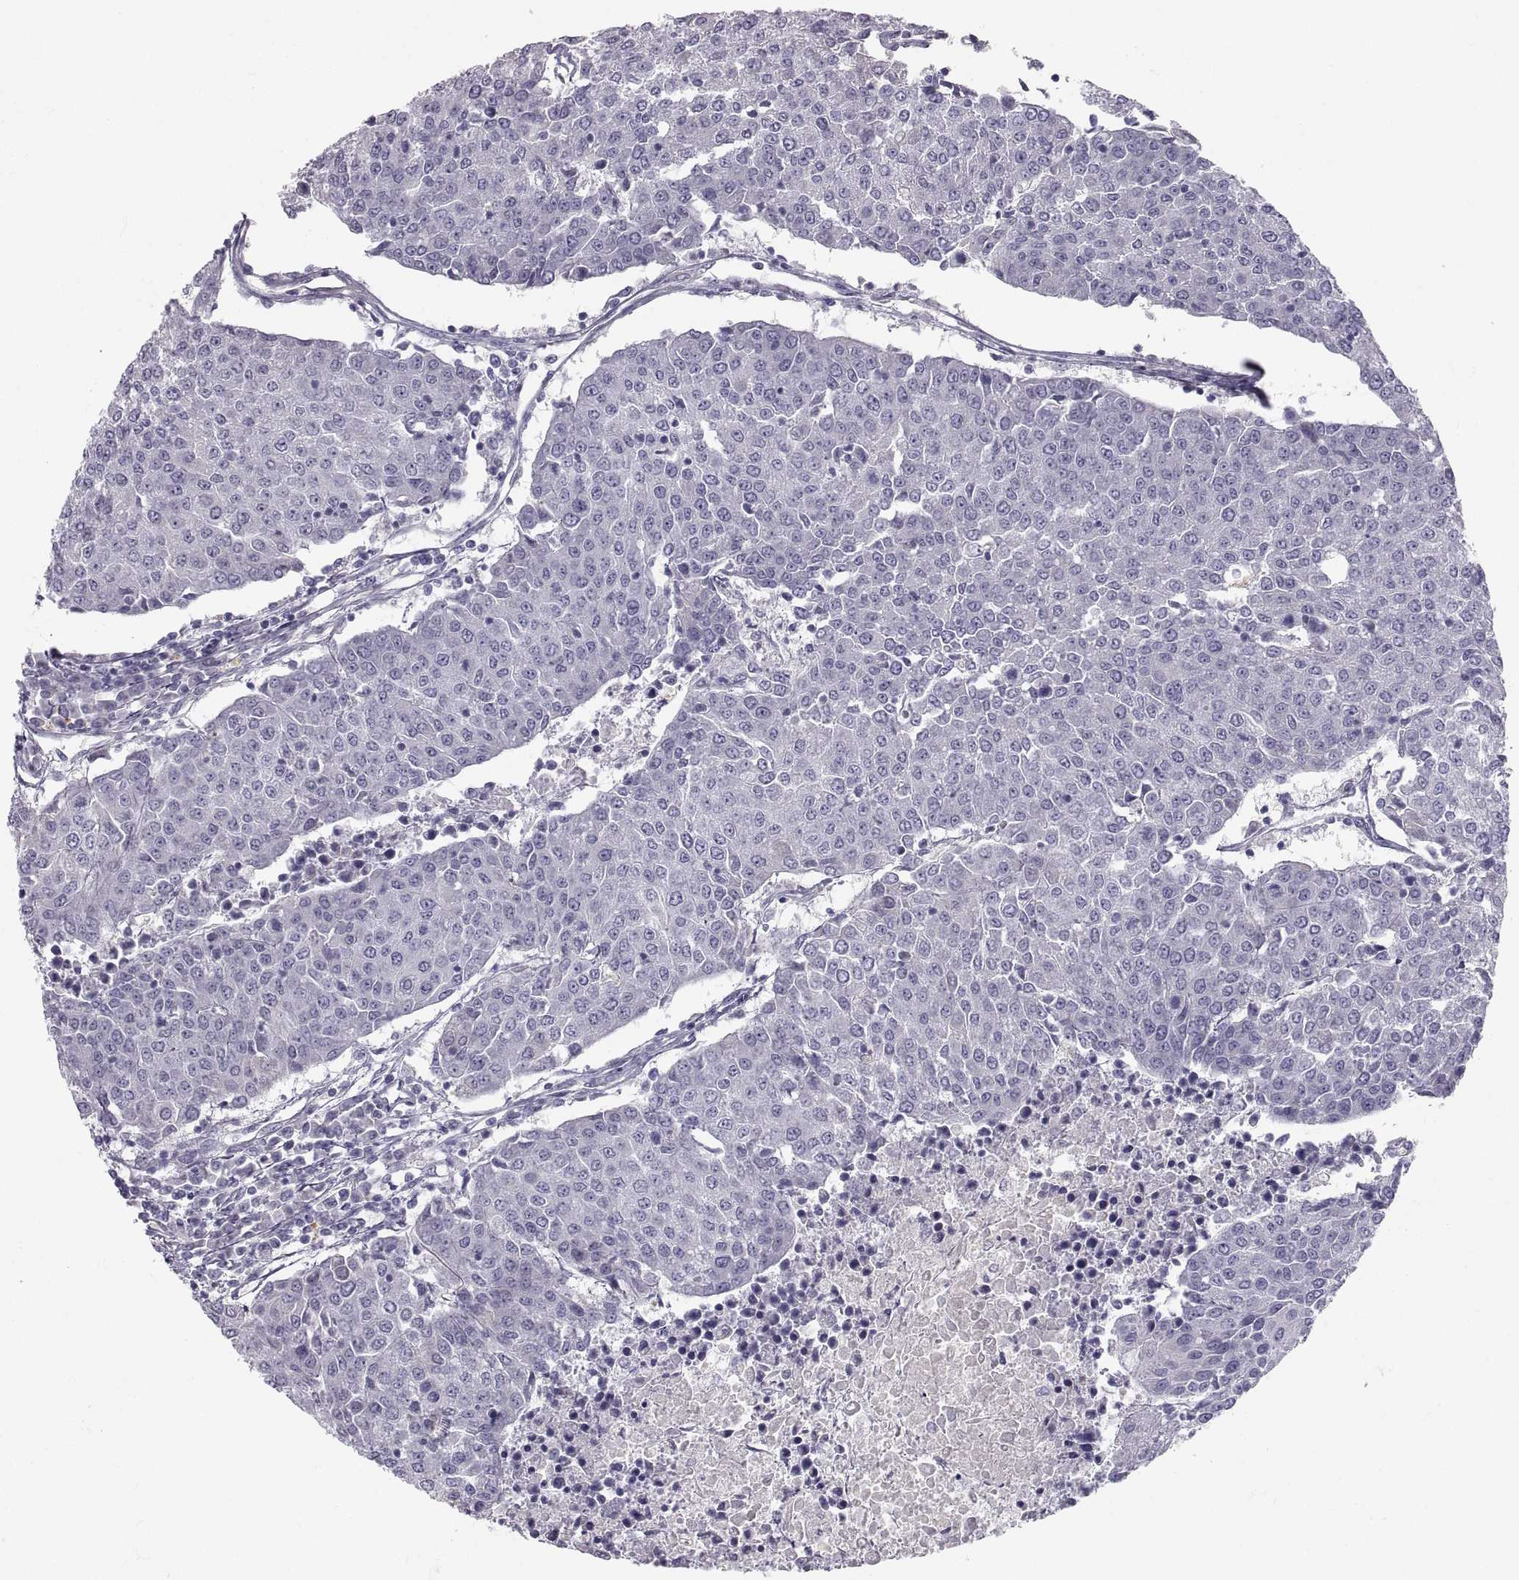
{"staining": {"intensity": "negative", "quantity": "none", "location": "none"}, "tissue": "urothelial cancer", "cell_type": "Tumor cells", "image_type": "cancer", "snomed": [{"axis": "morphology", "description": "Urothelial carcinoma, High grade"}, {"axis": "topography", "description": "Urinary bladder"}], "caption": "This is a image of immunohistochemistry (IHC) staining of urothelial cancer, which shows no expression in tumor cells.", "gene": "PGM5", "patient": {"sex": "female", "age": 85}}